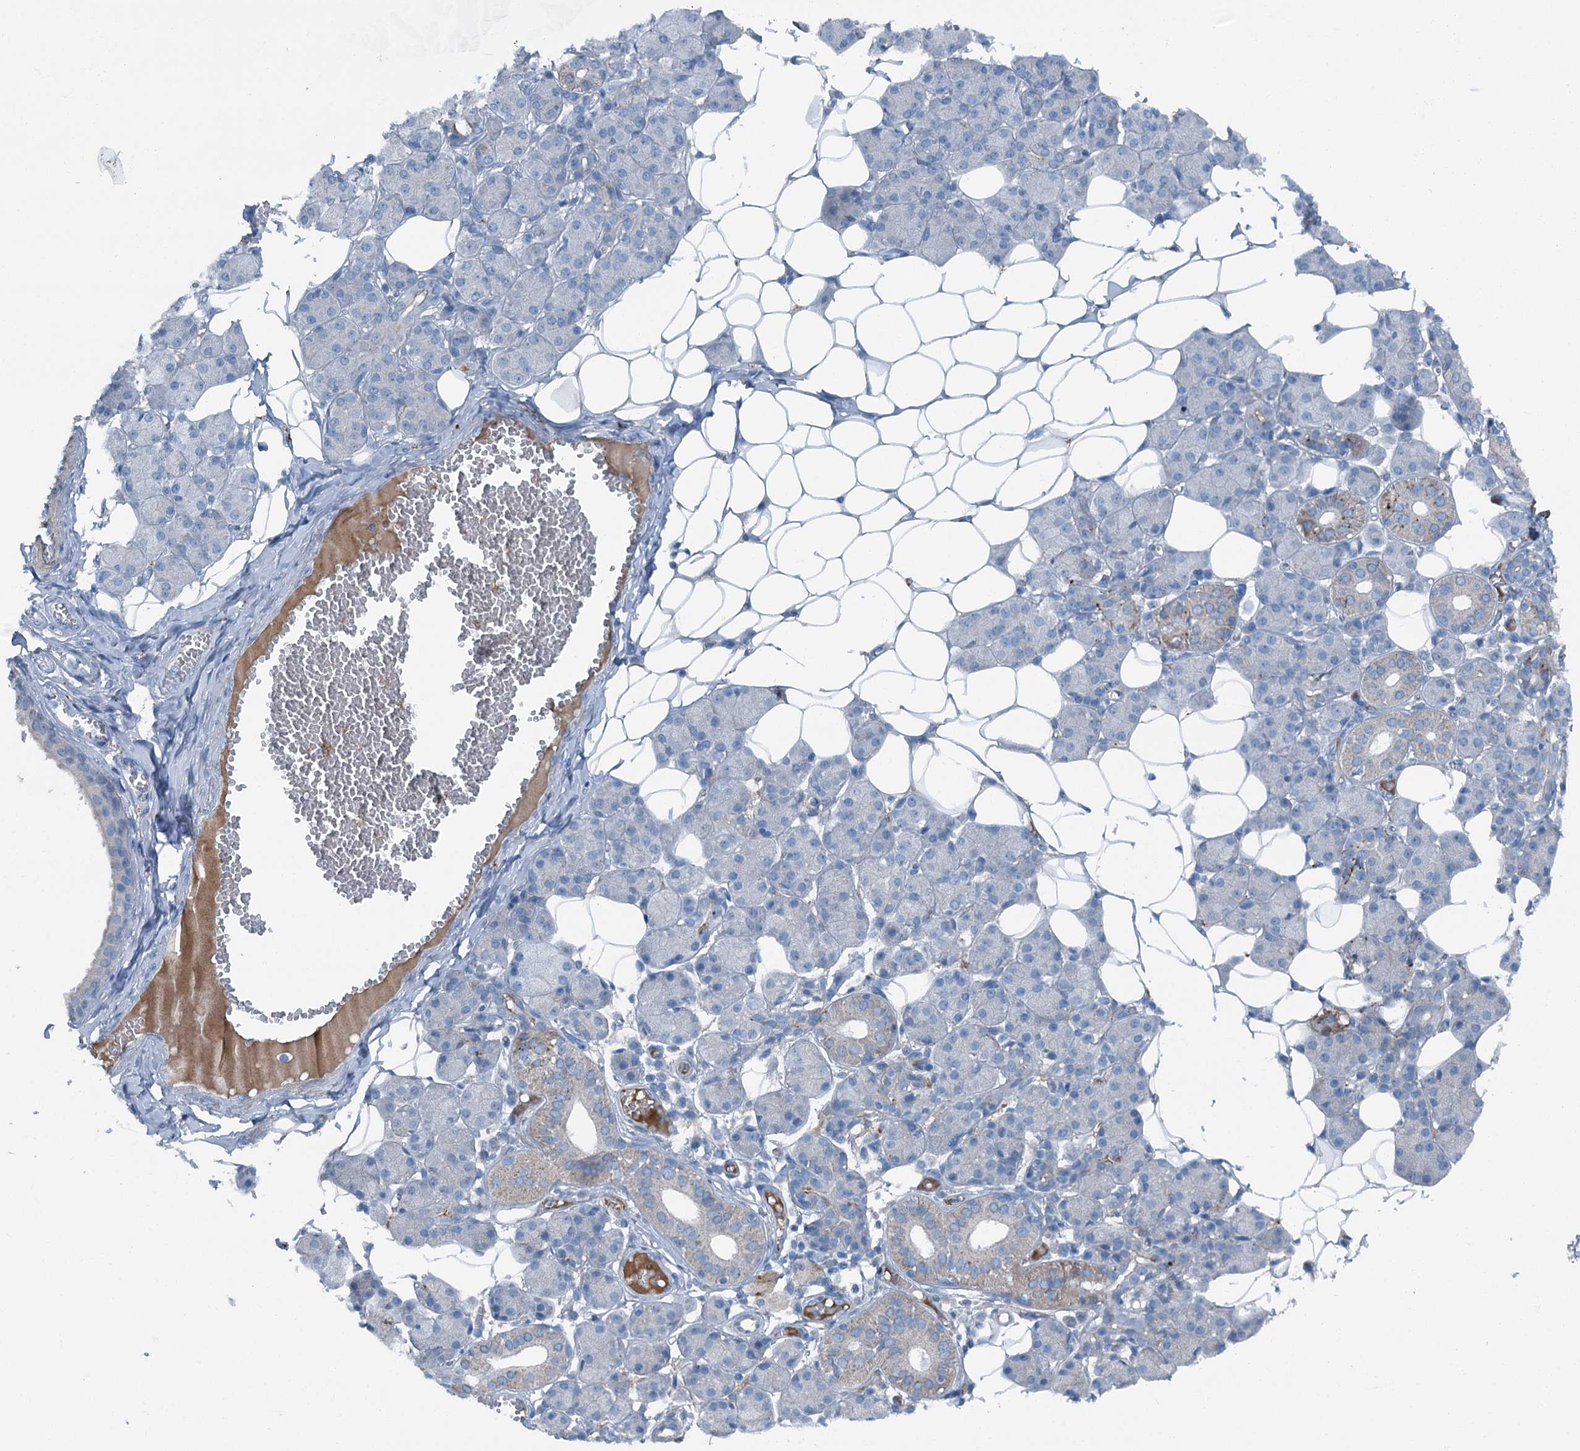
{"staining": {"intensity": "moderate", "quantity": "<25%", "location": "cytoplasmic/membranous"}, "tissue": "salivary gland", "cell_type": "Glandular cells", "image_type": "normal", "snomed": [{"axis": "morphology", "description": "Normal tissue, NOS"}, {"axis": "topography", "description": "Salivary gland"}], "caption": "Immunohistochemical staining of normal salivary gland reveals low levels of moderate cytoplasmic/membranous expression in about <25% of glandular cells. The staining is performed using DAB (3,3'-diaminobenzidine) brown chromogen to label protein expression. The nuclei are counter-stained blue using hematoxylin.", "gene": "AXL", "patient": {"sex": "female", "age": 33}}